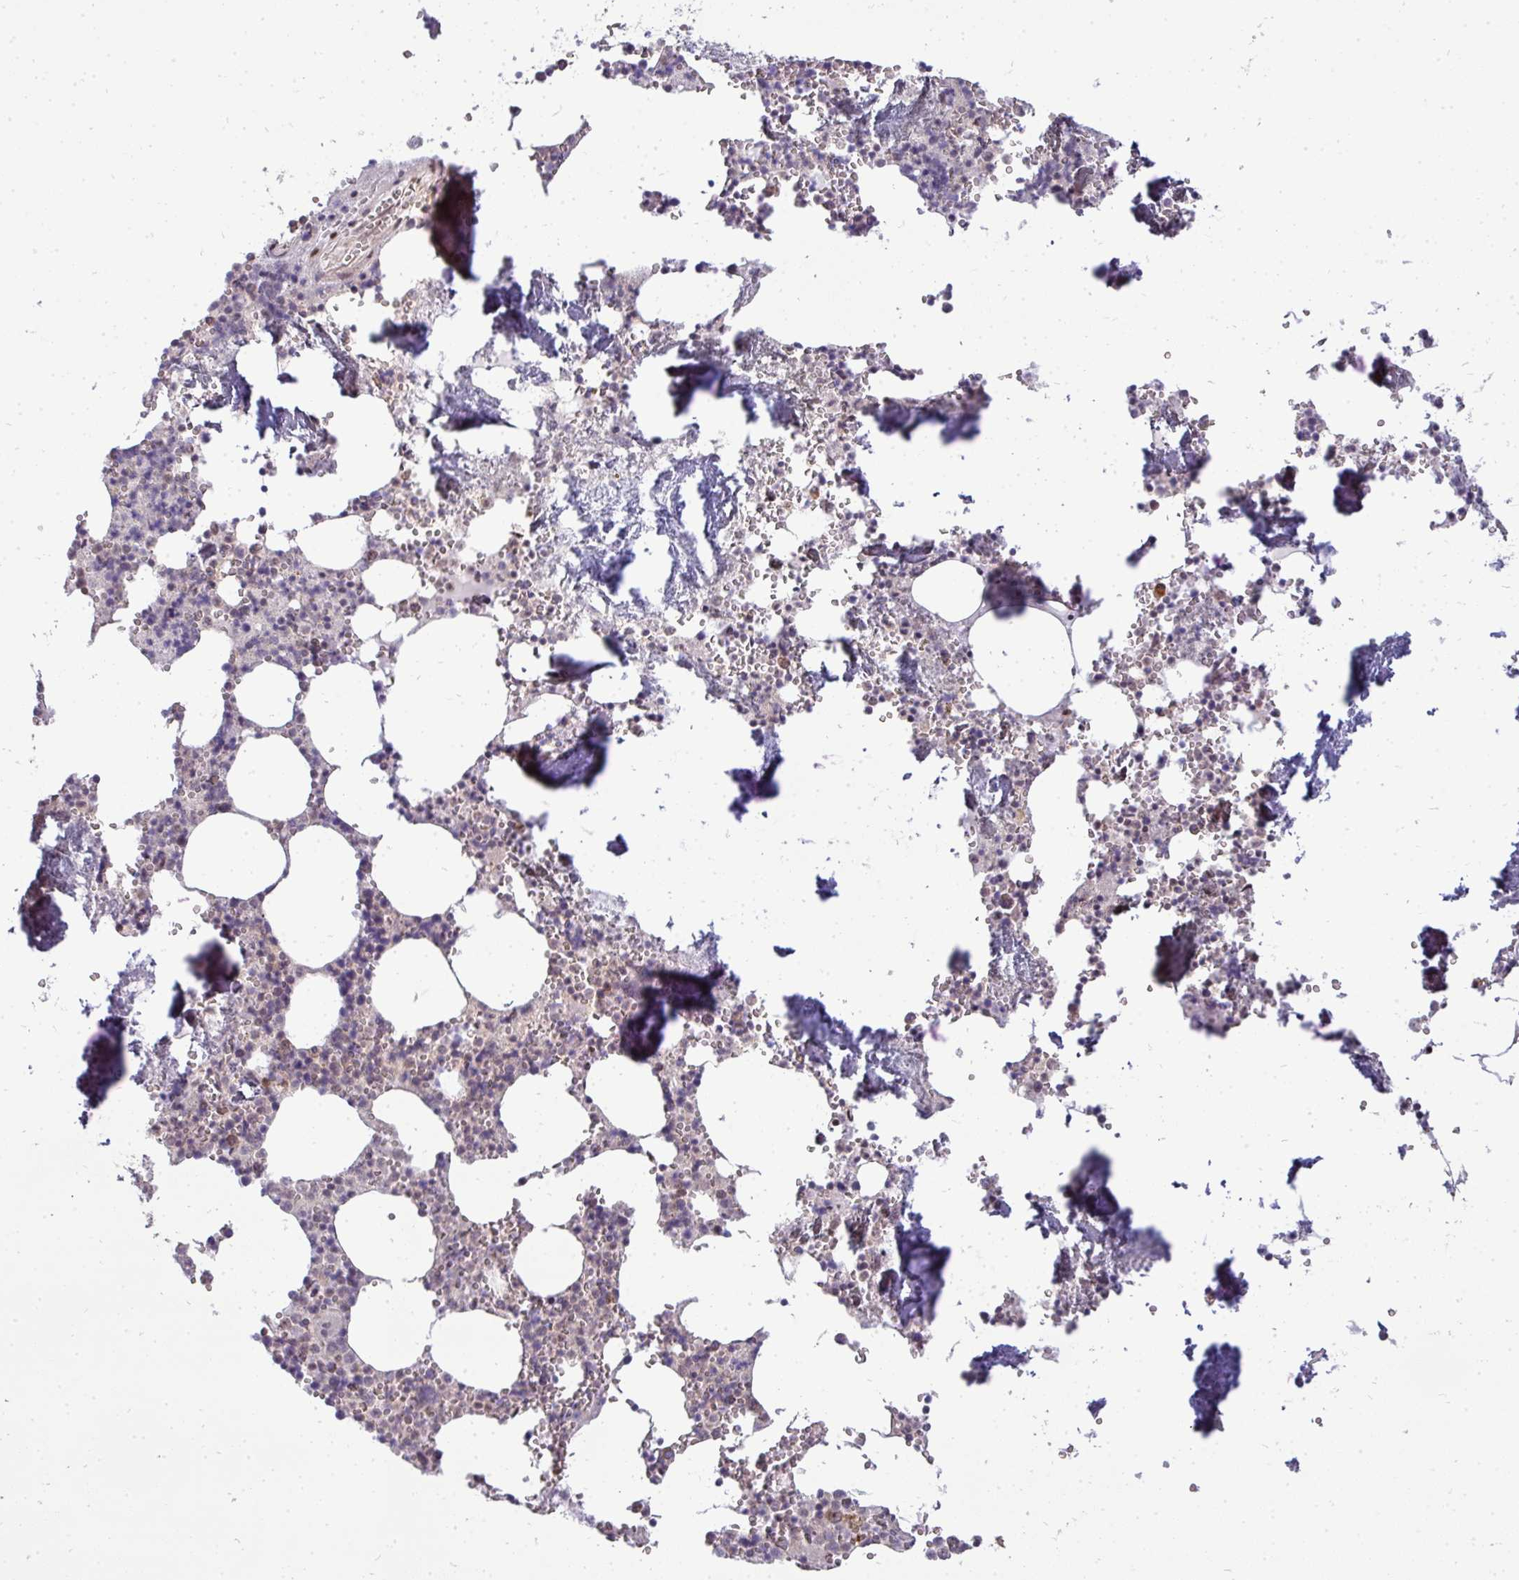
{"staining": {"intensity": "strong", "quantity": "<25%", "location": "nuclear"}, "tissue": "bone marrow", "cell_type": "Hematopoietic cells", "image_type": "normal", "snomed": [{"axis": "morphology", "description": "Normal tissue, NOS"}, {"axis": "topography", "description": "Bone marrow"}], "caption": "About <25% of hematopoietic cells in benign bone marrow exhibit strong nuclear protein positivity as visualized by brown immunohistochemical staining.", "gene": "MAZ", "patient": {"sex": "male", "age": 54}}